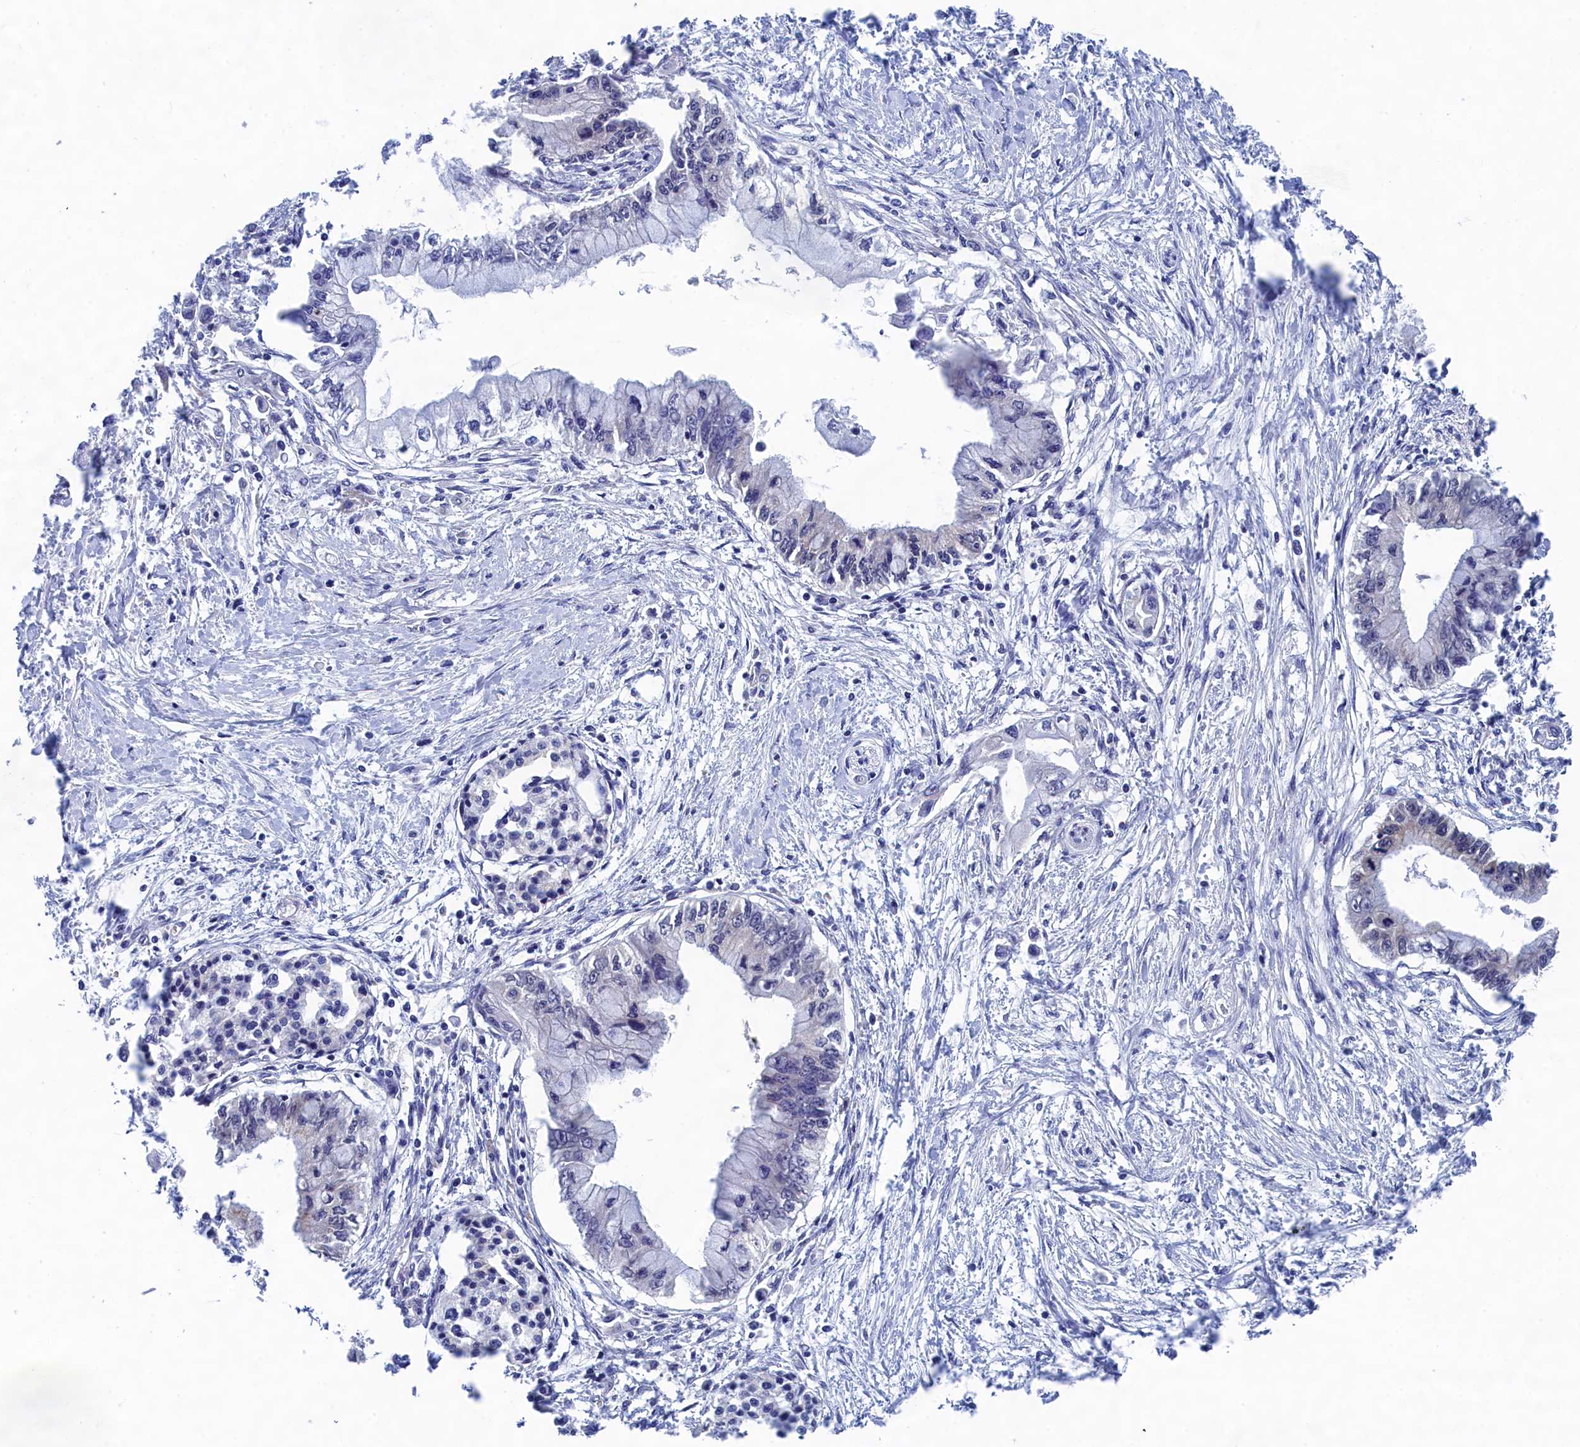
{"staining": {"intensity": "negative", "quantity": "none", "location": "none"}, "tissue": "pancreatic cancer", "cell_type": "Tumor cells", "image_type": "cancer", "snomed": [{"axis": "morphology", "description": "Adenocarcinoma, NOS"}, {"axis": "topography", "description": "Pancreas"}], "caption": "Immunohistochemical staining of human pancreatic cancer shows no significant positivity in tumor cells.", "gene": "PGP", "patient": {"sex": "male", "age": 48}}